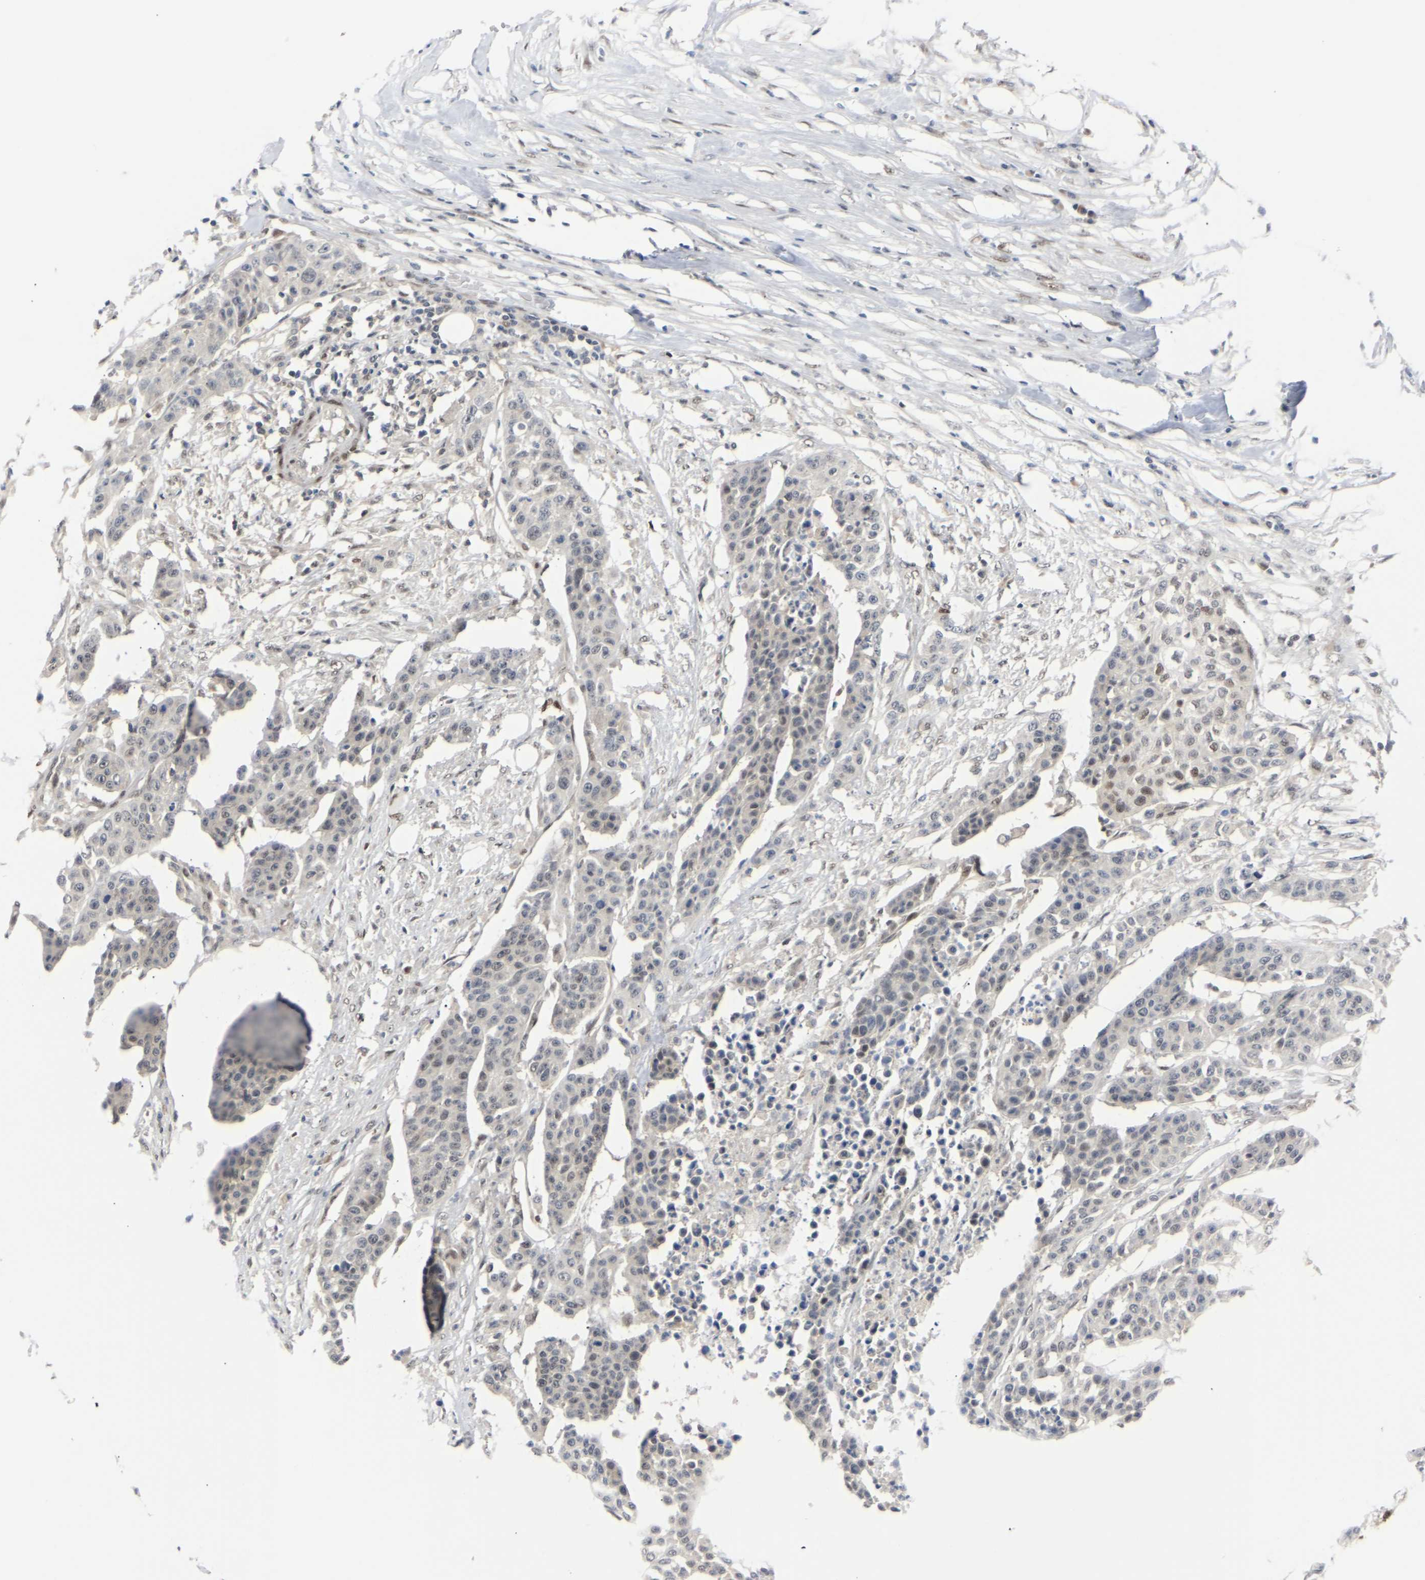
{"staining": {"intensity": "negative", "quantity": "none", "location": "none"}, "tissue": "urothelial cancer", "cell_type": "Tumor cells", "image_type": "cancer", "snomed": [{"axis": "morphology", "description": "Urothelial carcinoma, High grade"}, {"axis": "topography", "description": "Urinary bladder"}], "caption": "There is no significant positivity in tumor cells of urothelial carcinoma (high-grade).", "gene": "SSBP2", "patient": {"sex": "male", "age": 74}}